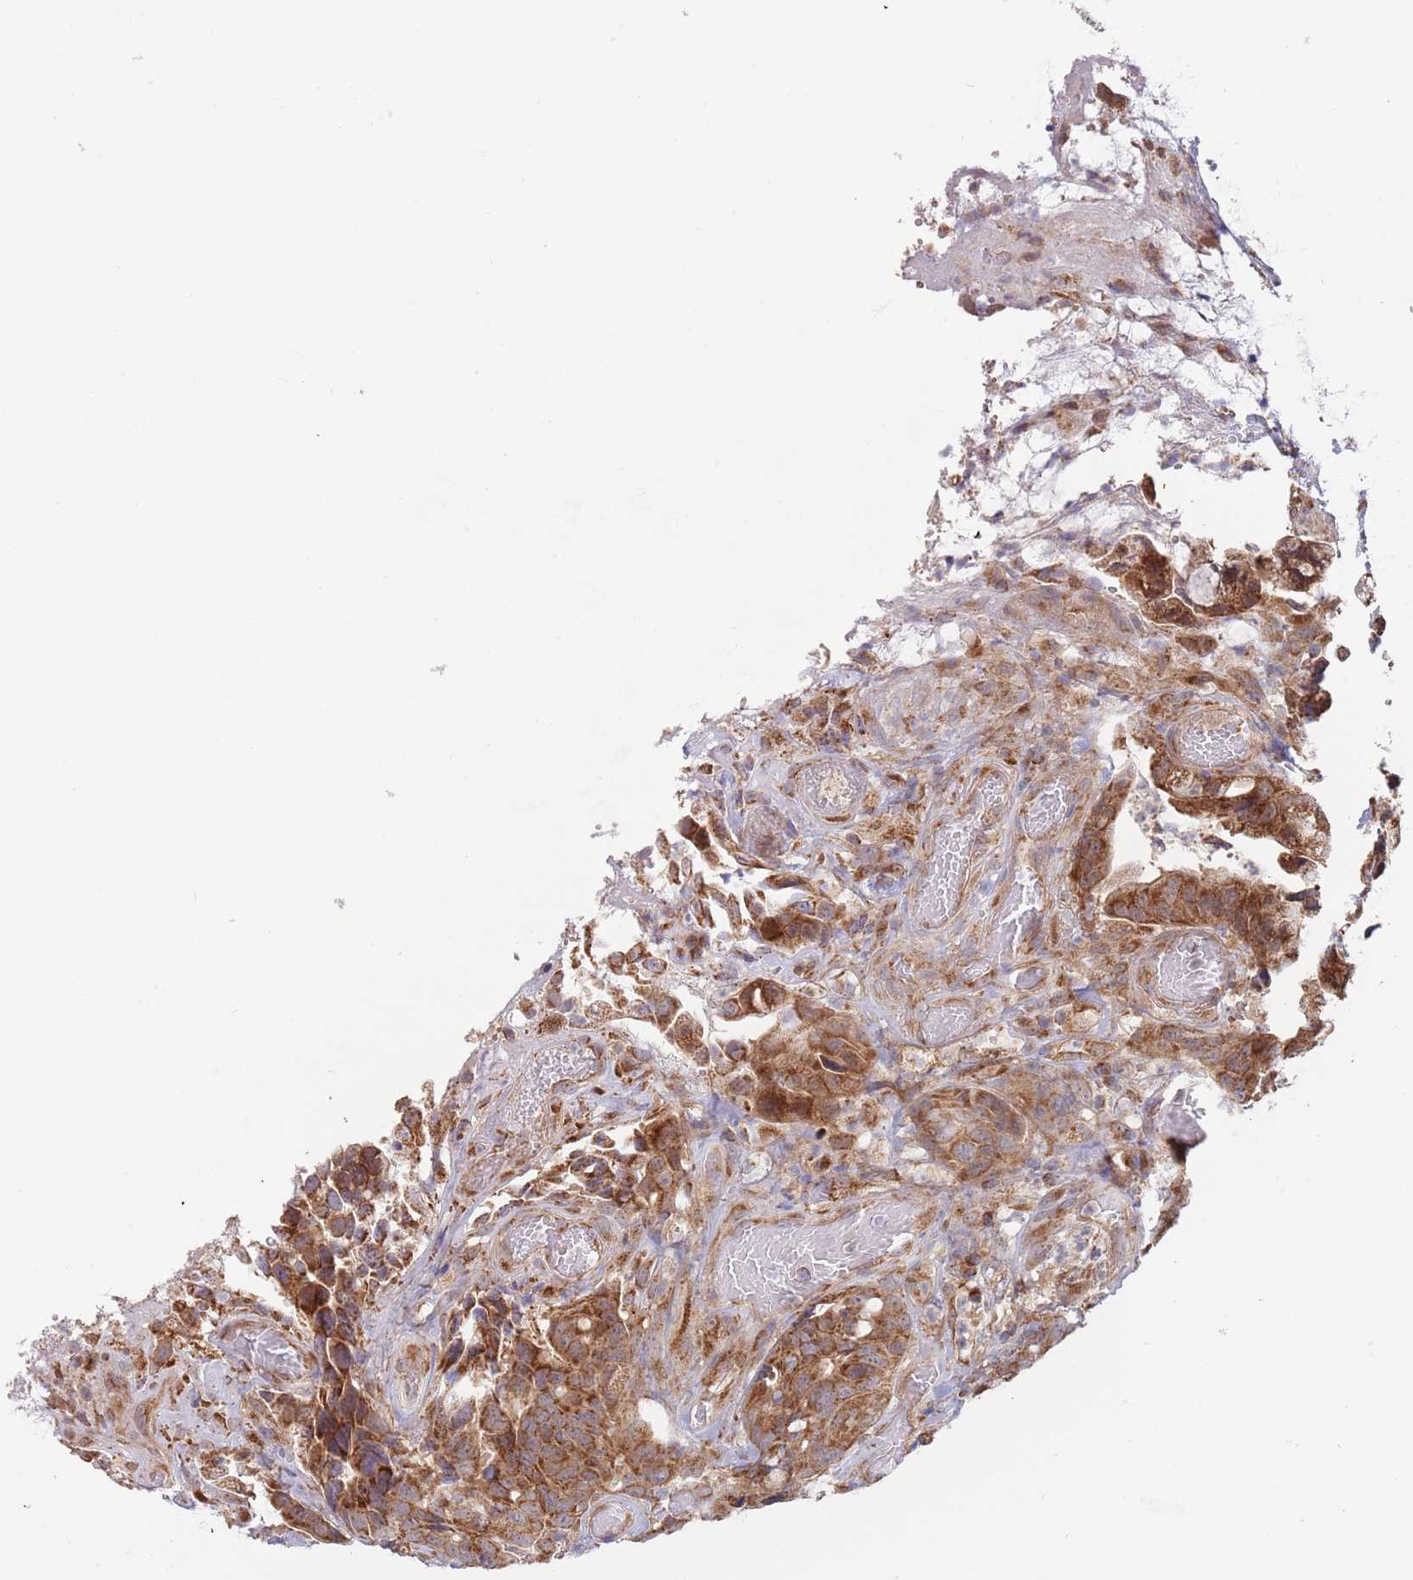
{"staining": {"intensity": "strong", "quantity": ">75%", "location": "cytoplasmic/membranous"}, "tissue": "colorectal cancer", "cell_type": "Tumor cells", "image_type": "cancer", "snomed": [{"axis": "morphology", "description": "Adenocarcinoma, NOS"}, {"axis": "topography", "description": "Colon"}], "caption": "A brown stain shows strong cytoplasmic/membranous expression of a protein in colorectal adenocarcinoma tumor cells.", "gene": "GUK1", "patient": {"sex": "female", "age": 82}}